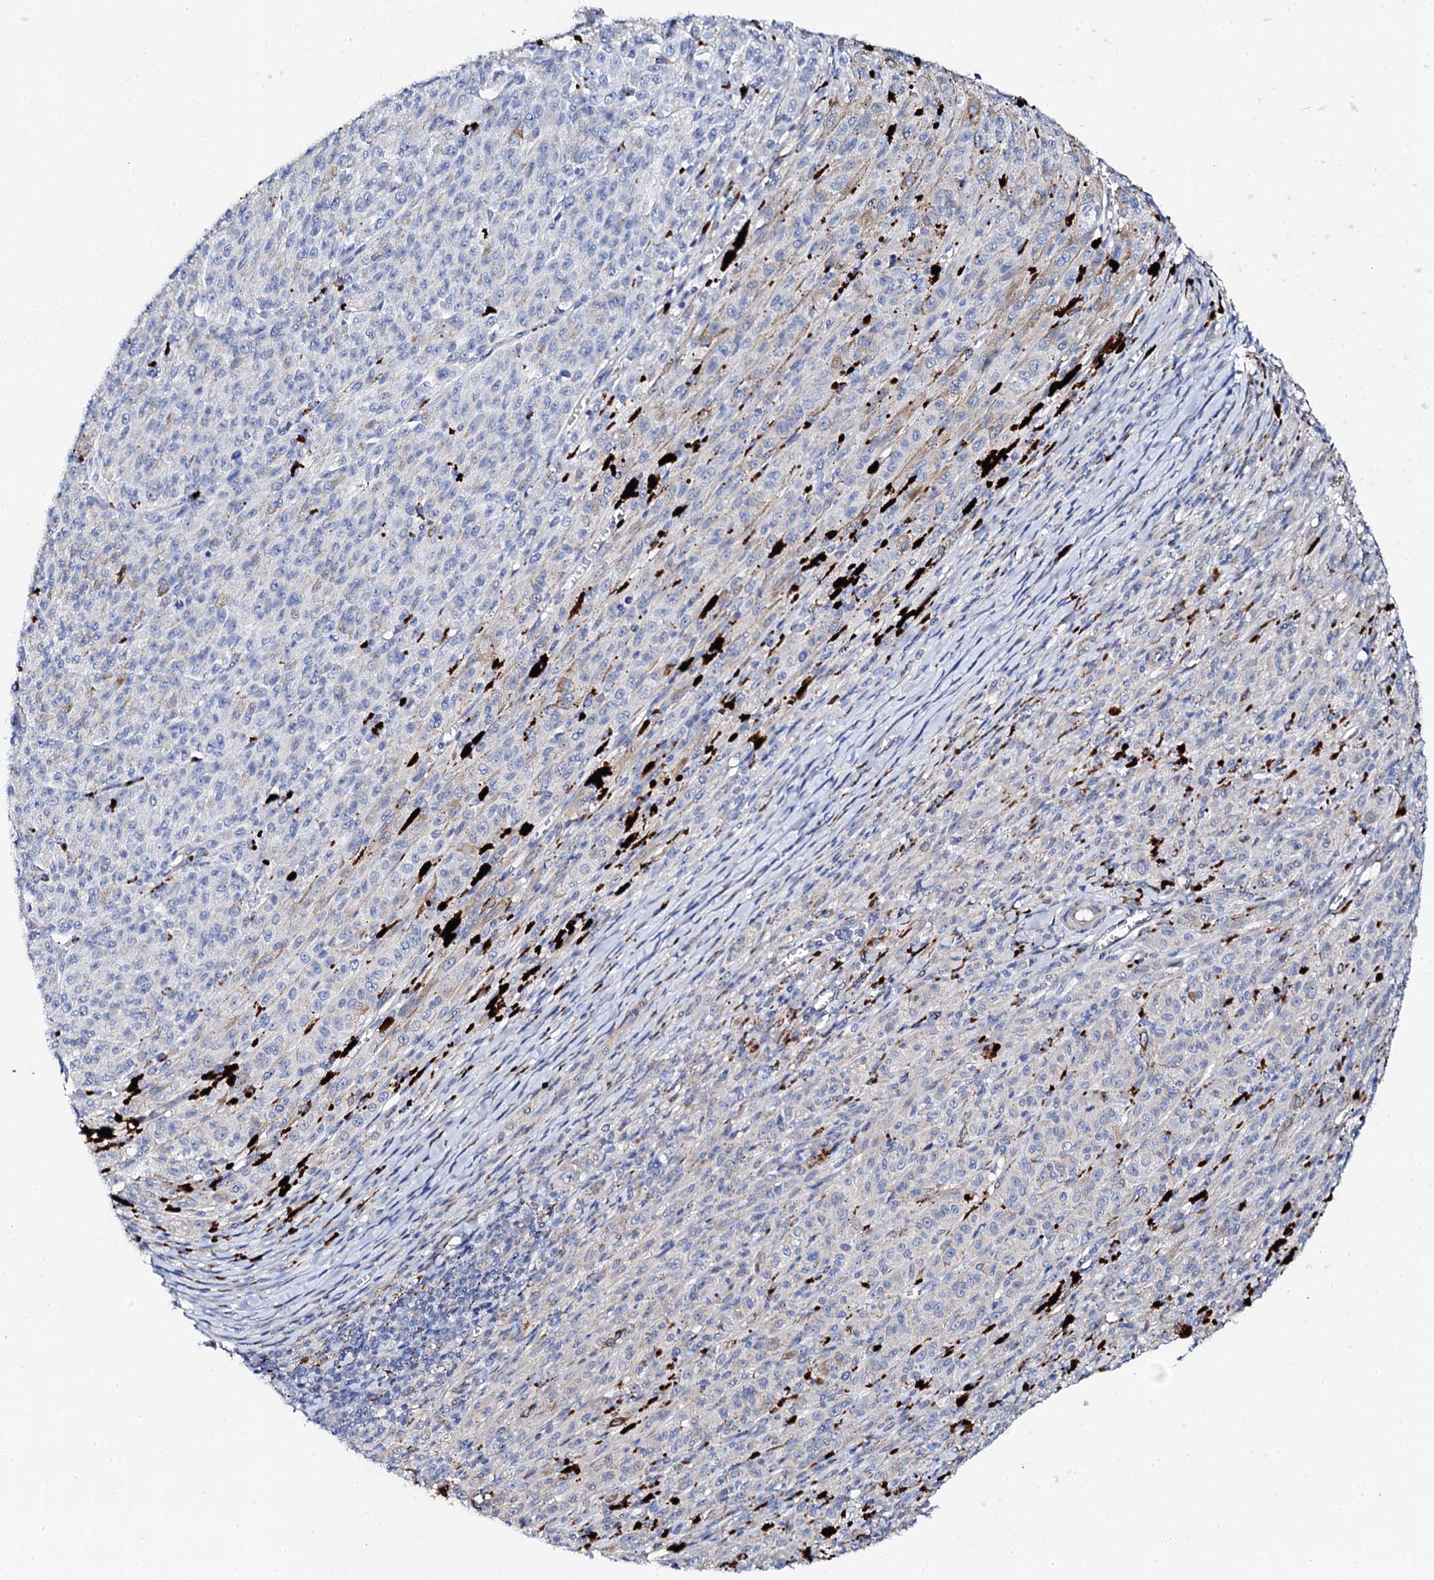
{"staining": {"intensity": "negative", "quantity": "none", "location": "none"}, "tissue": "melanoma", "cell_type": "Tumor cells", "image_type": "cancer", "snomed": [{"axis": "morphology", "description": "Malignant melanoma, NOS"}, {"axis": "topography", "description": "Skin"}], "caption": "IHC image of neoplastic tissue: human malignant melanoma stained with DAB (3,3'-diaminobenzidine) exhibits no significant protein staining in tumor cells. The staining is performed using DAB (3,3'-diaminobenzidine) brown chromogen with nuclei counter-stained in using hematoxylin.", "gene": "KLHL32", "patient": {"sex": "female", "age": 52}}